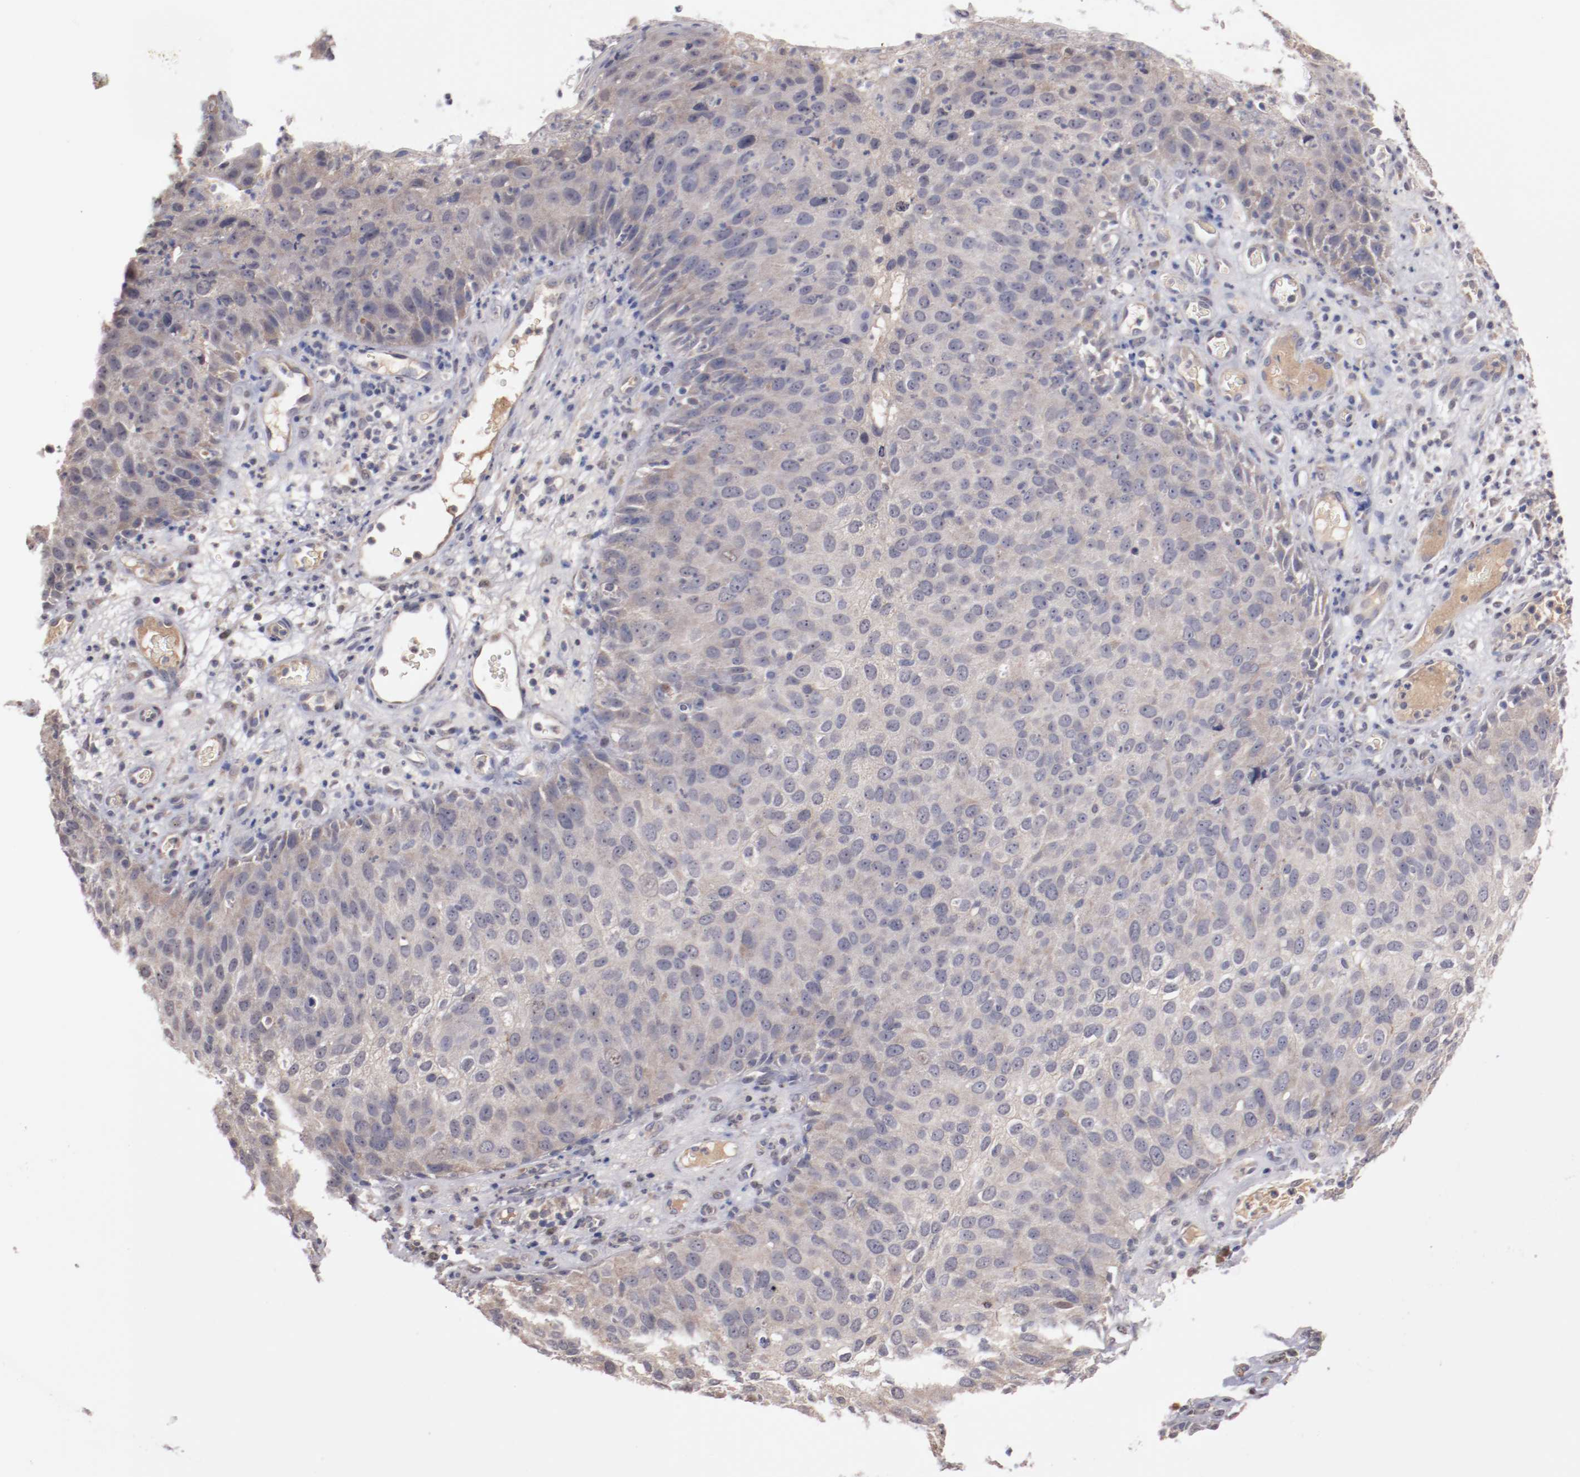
{"staining": {"intensity": "weak", "quantity": "25%-75%", "location": "cytoplasmic/membranous"}, "tissue": "skin cancer", "cell_type": "Tumor cells", "image_type": "cancer", "snomed": [{"axis": "morphology", "description": "Squamous cell carcinoma, NOS"}, {"axis": "topography", "description": "Skin"}], "caption": "A low amount of weak cytoplasmic/membranous expression is identified in about 25%-75% of tumor cells in squamous cell carcinoma (skin) tissue.", "gene": "FAM81A", "patient": {"sex": "male", "age": 87}}